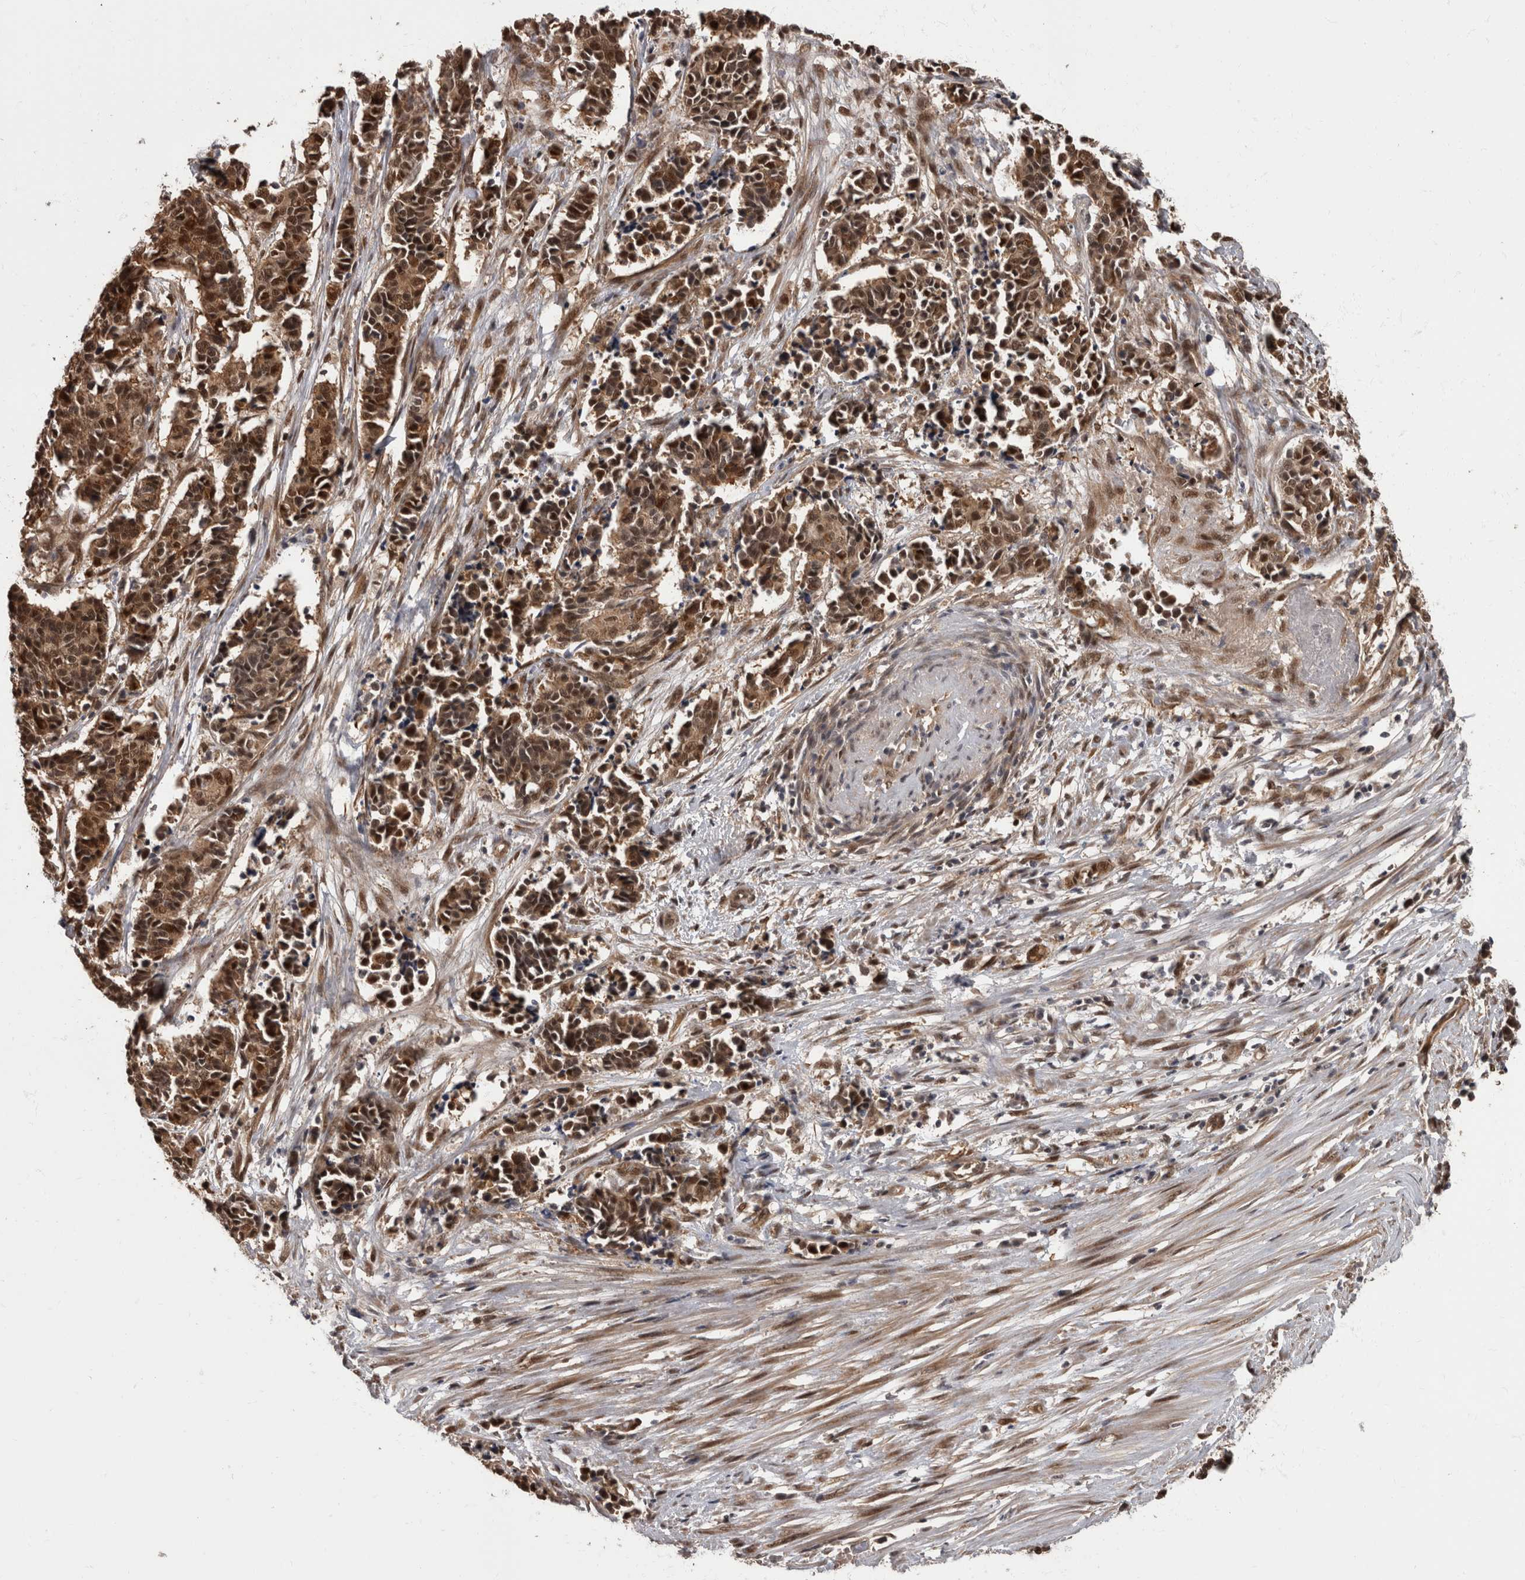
{"staining": {"intensity": "moderate", "quantity": ">75%", "location": "cytoplasmic/membranous,nuclear"}, "tissue": "cervical cancer", "cell_type": "Tumor cells", "image_type": "cancer", "snomed": [{"axis": "morphology", "description": "Normal tissue, NOS"}, {"axis": "morphology", "description": "Squamous cell carcinoma, NOS"}, {"axis": "topography", "description": "Cervix"}], "caption": "High-power microscopy captured an IHC micrograph of squamous cell carcinoma (cervical), revealing moderate cytoplasmic/membranous and nuclear expression in about >75% of tumor cells.", "gene": "AKT3", "patient": {"sex": "female", "age": 35}}